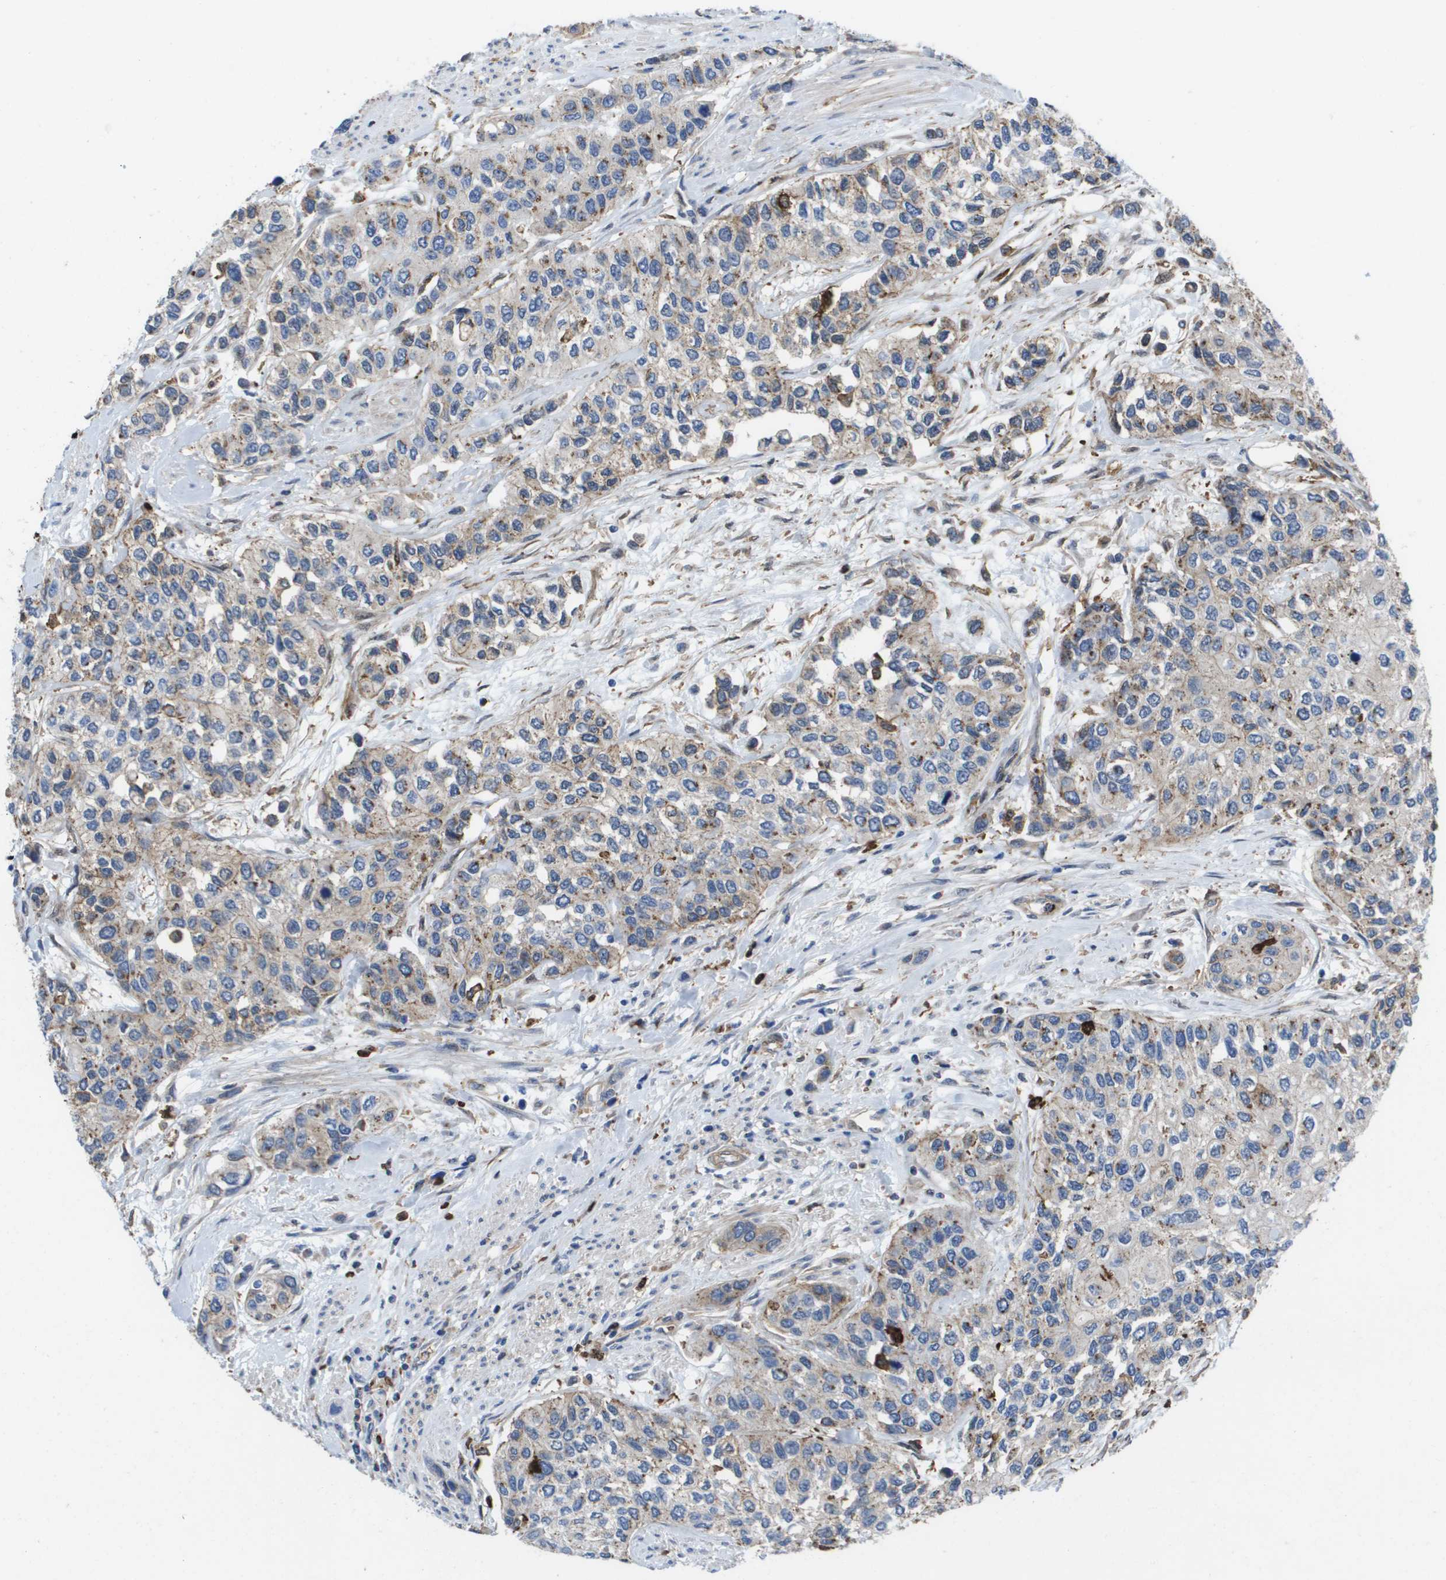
{"staining": {"intensity": "weak", "quantity": ">75%", "location": "cytoplasmic/membranous"}, "tissue": "urothelial cancer", "cell_type": "Tumor cells", "image_type": "cancer", "snomed": [{"axis": "morphology", "description": "Urothelial carcinoma, High grade"}, {"axis": "topography", "description": "Urinary bladder"}], "caption": "Approximately >75% of tumor cells in human high-grade urothelial carcinoma reveal weak cytoplasmic/membranous protein positivity as visualized by brown immunohistochemical staining.", "gene": "SLC37A2", "patient": {"sex": "female", "age": 56}}